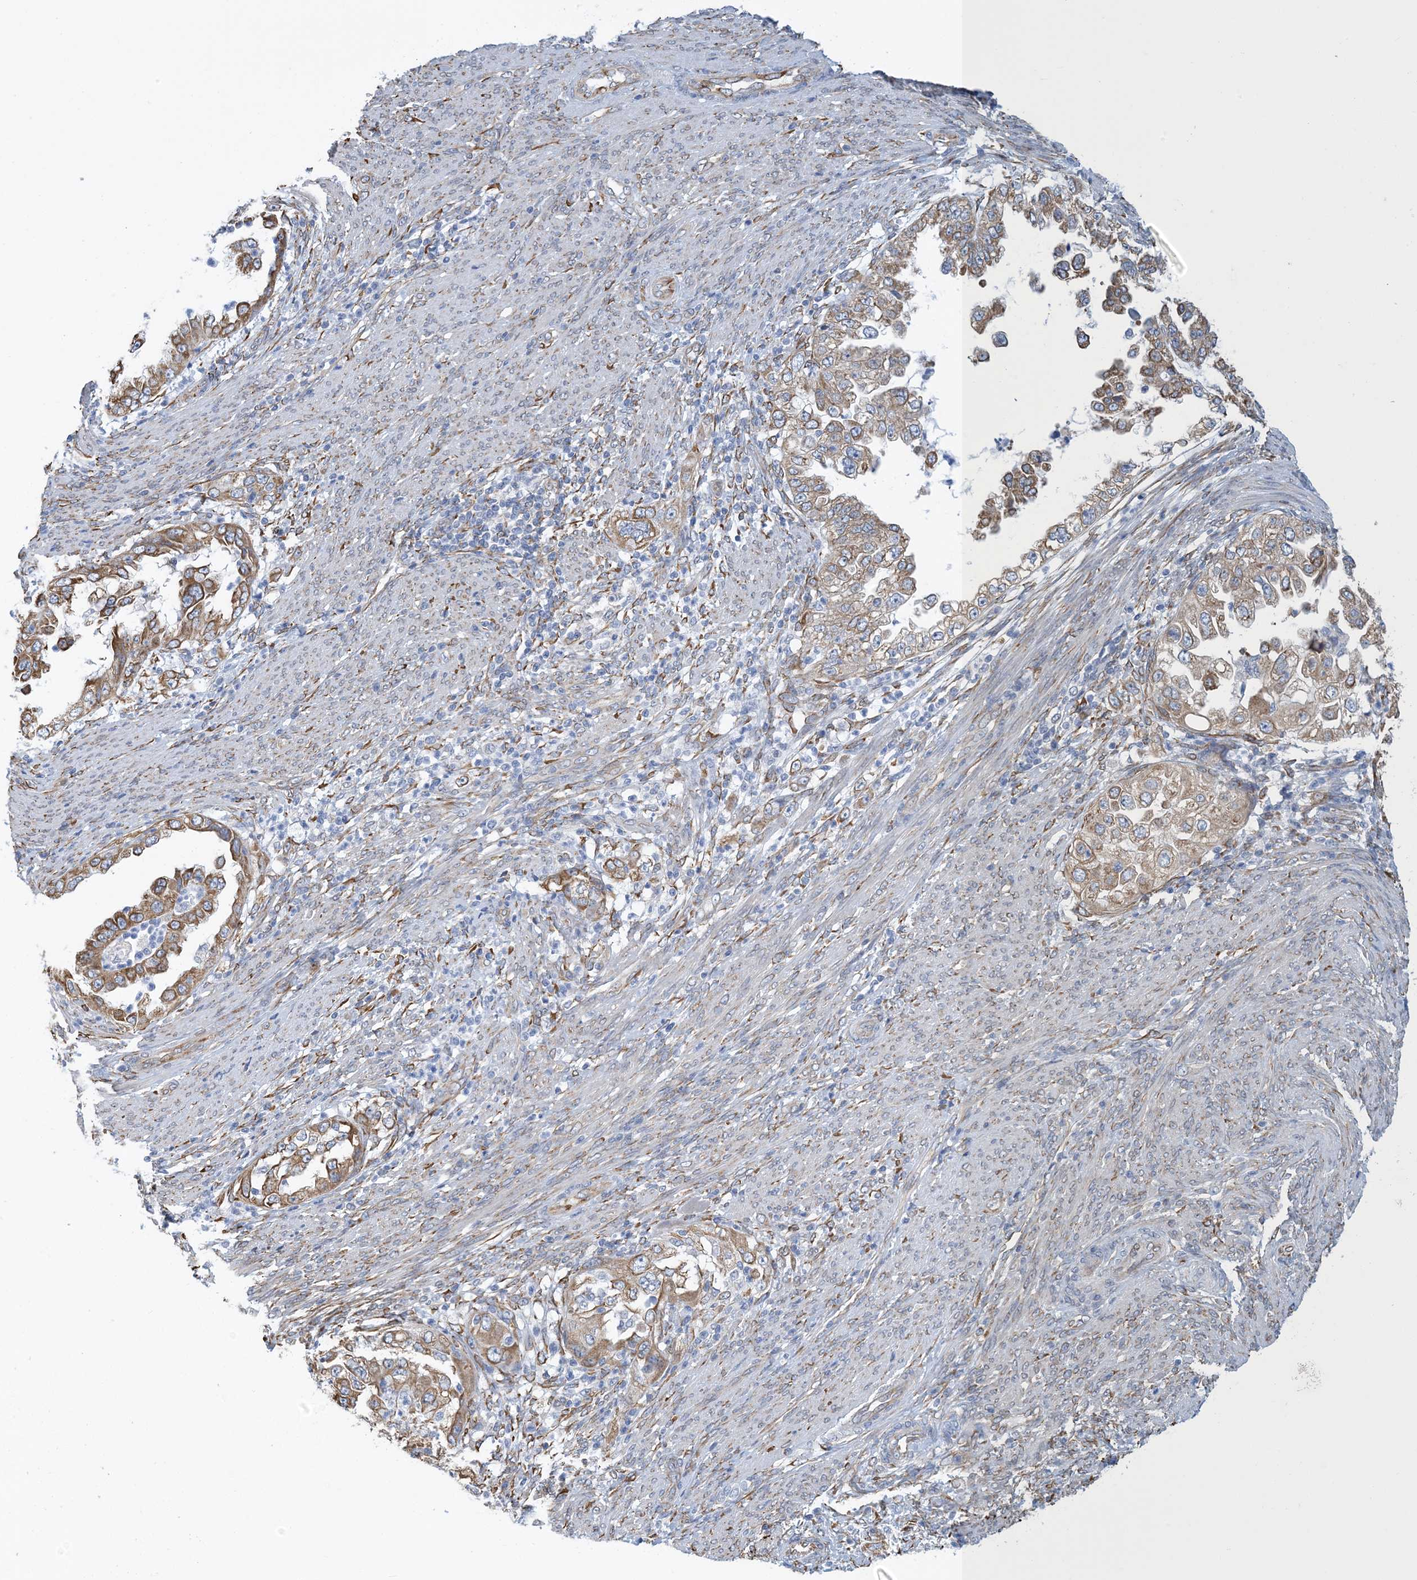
{"staining": {"intensity": "moderate", "quantity": ">75%", "location": "cytoplasmic/membranous"}, "tissue": "endometrial cancer", "cell_type": "Tumor cells", "image_type": "cancer", "snomed": [{"axis": "morphology", "description": "Adenocarcinoma, NOS"}, {"axis": "topography", "description": "Endometrium"}], "caption": "An immunohistochemistry image of neoplastic tissue is shown. Protein staining in brown highlights moderate cytoplasmic/membranous positivity in endometrial cancer (adenocarcinoma) within tumor cells.", "gene": "CCDC14", "patient": {"sex": "female", "age": 85}}